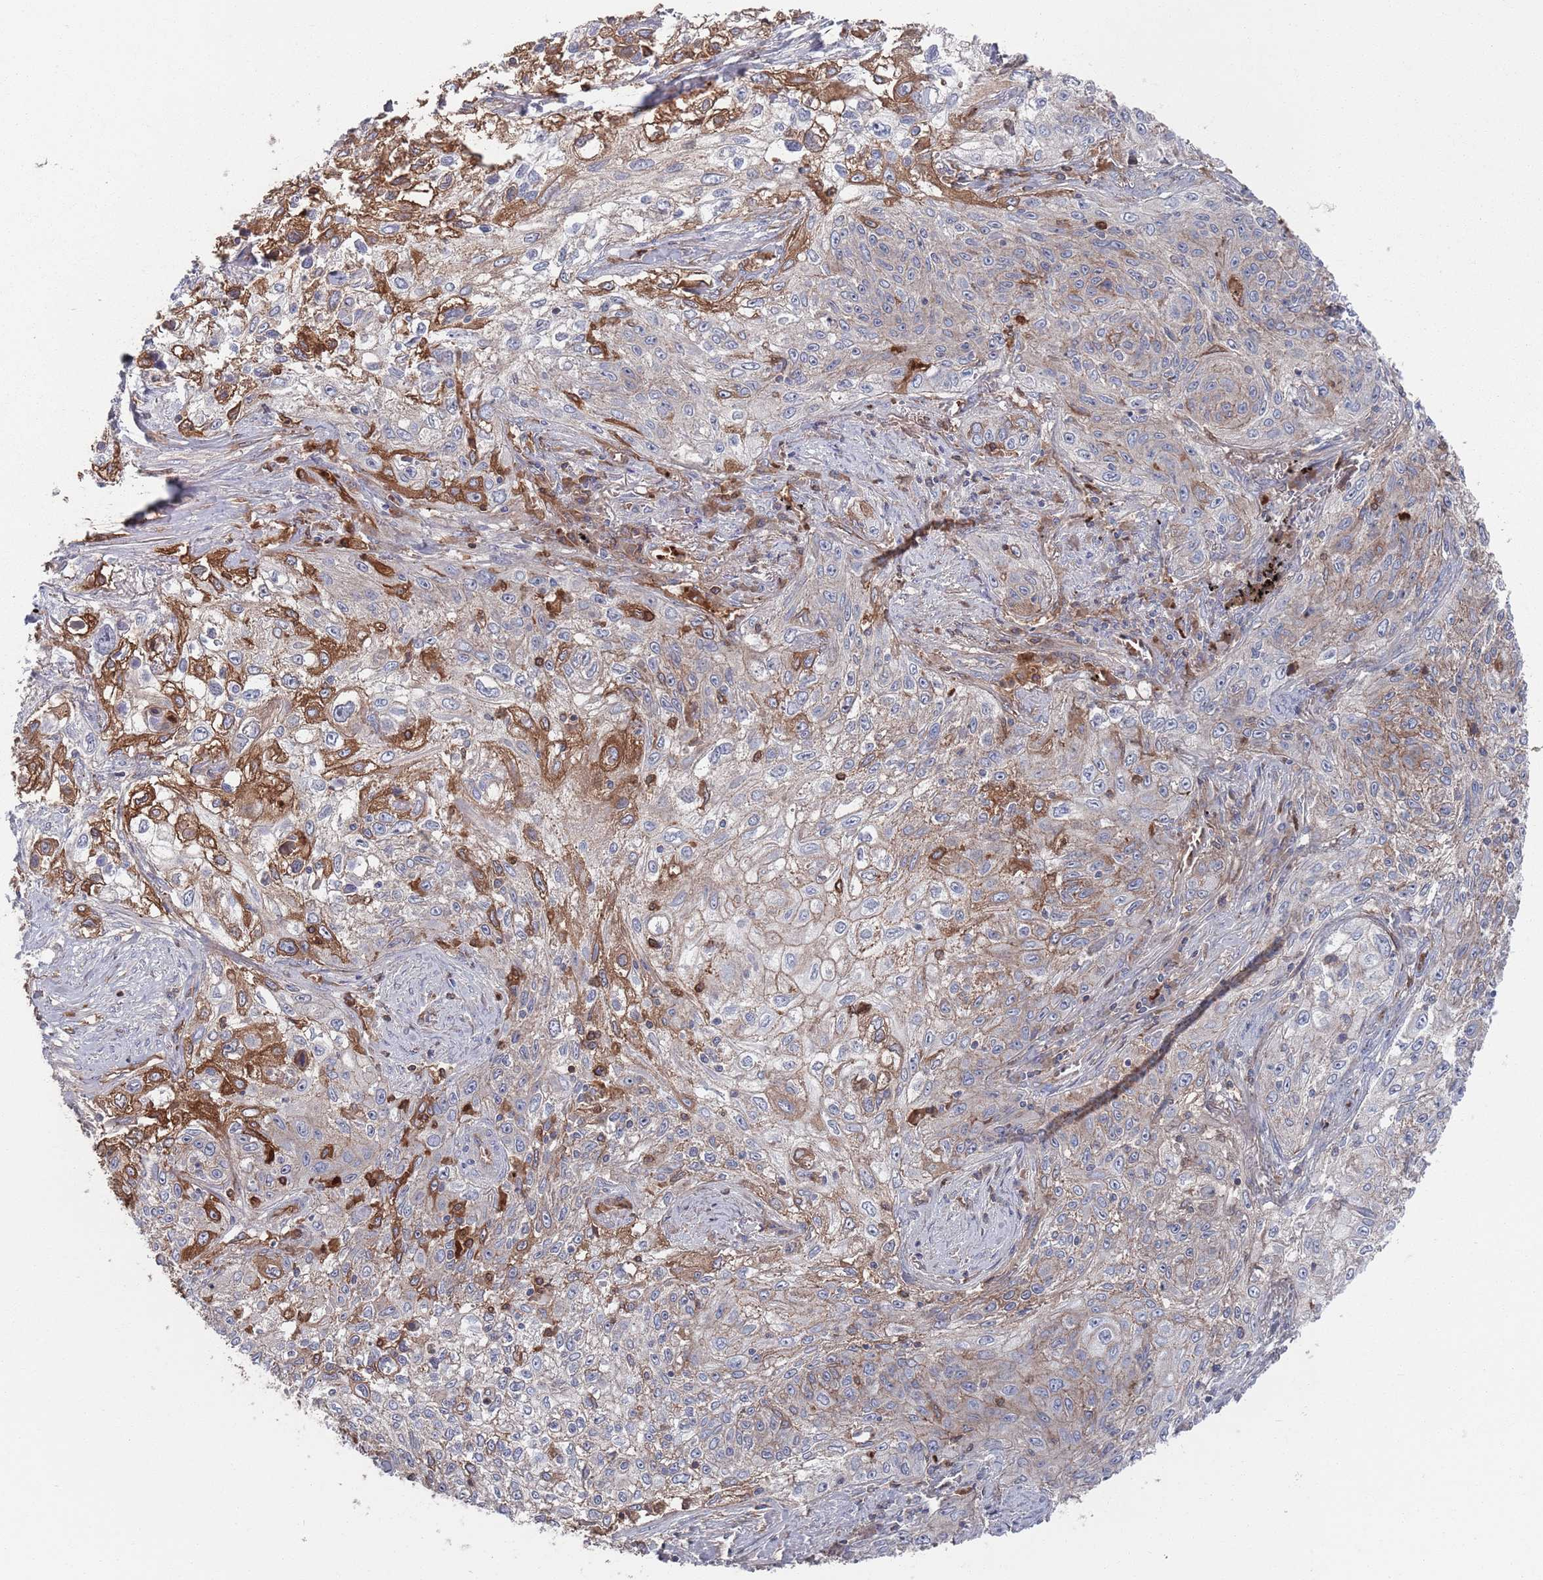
{"staining": {"intensity": "strong", "quantity": "<25%", "location": "cytoplasmic/membranous"}, "tissue": "lung cancer", "cell_type": "Tumor cells", "image_type": "cancer", "snomed": [{"axis": "morphology", "description": "Squamous cell carcinoma, NOS"}, {"axis": "topography", "description": "Lung"}], "caption": "Lung cancer tissue displays strong cytoplasmic/membranous expression in approximately <25% of tumor cells", "gene": "PLEKHA4", "patient": {"sex": "female", "age": 69}}